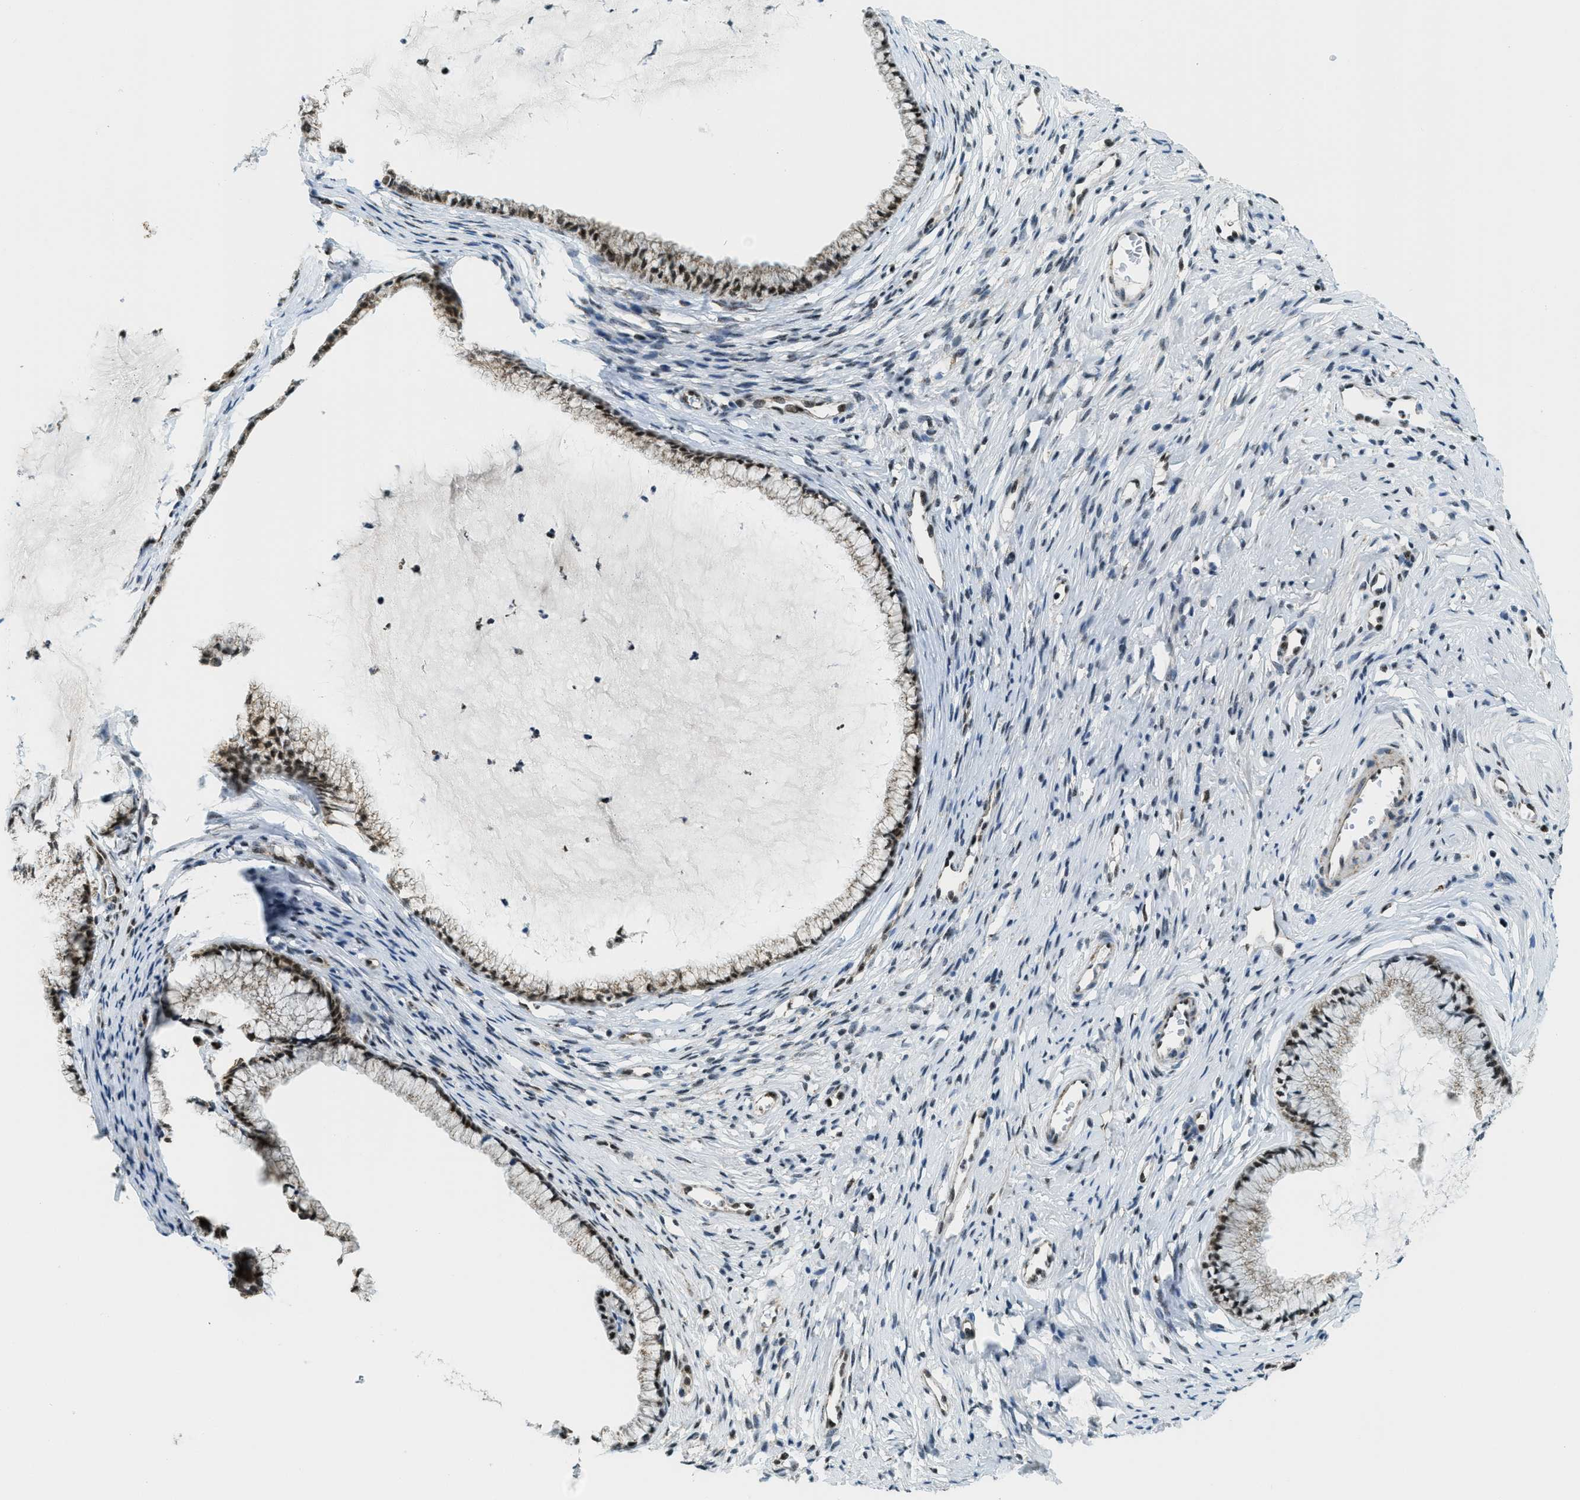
{"staining": {"intensity": "moderate", "quantity": ">75%", "location": "cytoplasmic/membranous,nuclear"}, "tissue": "cervix", "cell_type": "Glandular cells", "image_type": "normal", "snomed": [{"axis": "morphology", "description": "Normal tissue, NOS"}, {"axis": "topography", "description": "Cervix"}], "caption": "The immunohistochemical stain shows moderate cytoplasmic/membranous,nuclear positivity in glandular cells of unremarkable cervix.", "gene": "SP100", "patient": {"sex": "female", "age": 77}}